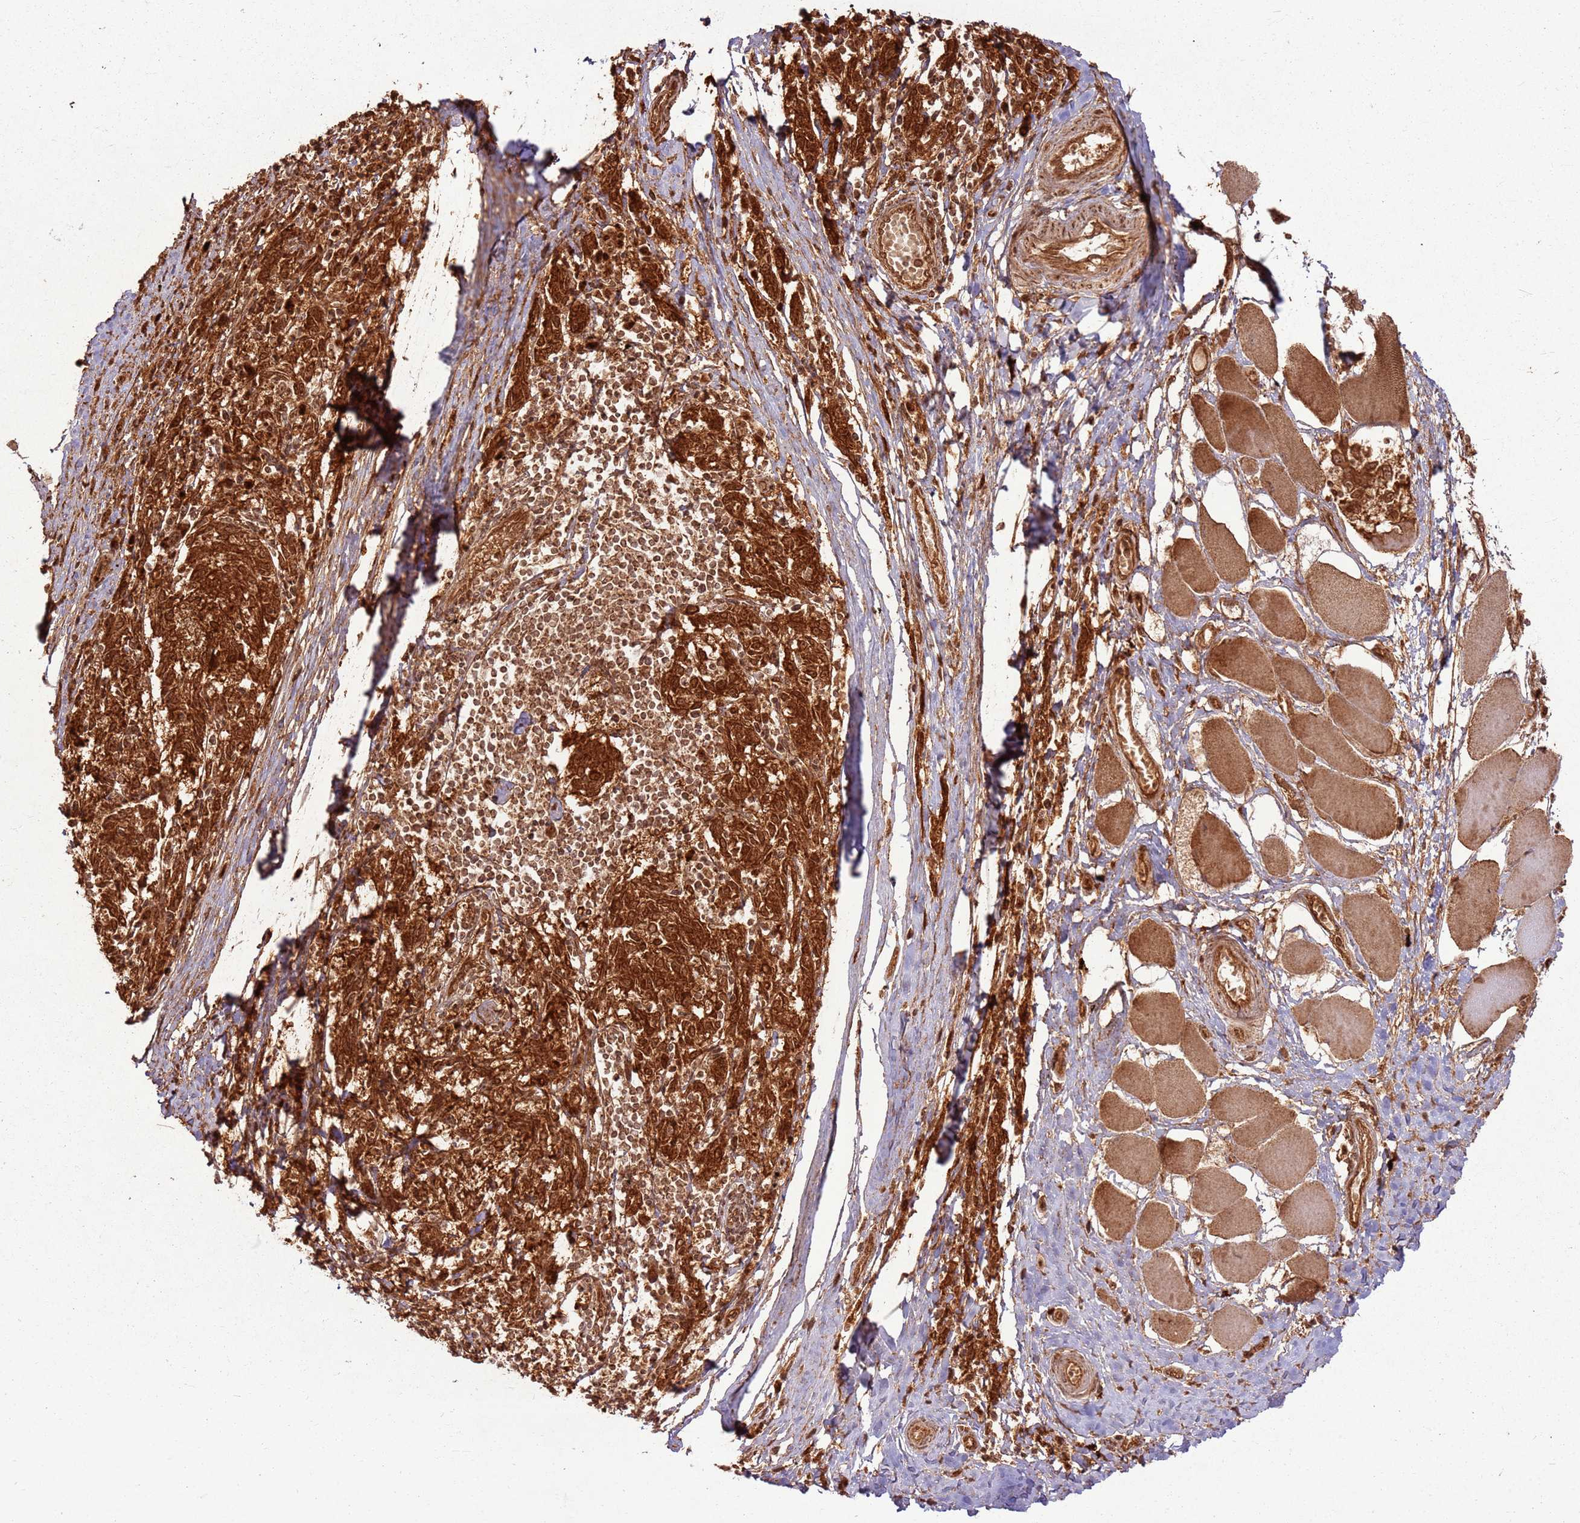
{"staining": {"intensity": "strong", "quantity": ">75%", "location": "cytoplasmic/membranous,nuclear"}, "tissue": "melanoma", "cell_type": "Tumor cells", "image_type": "cancer", "snomed": [{"axis": "morphology", "description": "Malignant melanoma, NOS"}, {"axis": "topography", "description": "Skin"}], "caption": "Strong cytoplasmic/membranous and nuclear positivity is identified in about >75% of tumor cells in melanoma. (IHC, brightfield microscopy, high magnification).", "gene": "TBC1D13", "patient": {"sex": "female", "age": 72}}